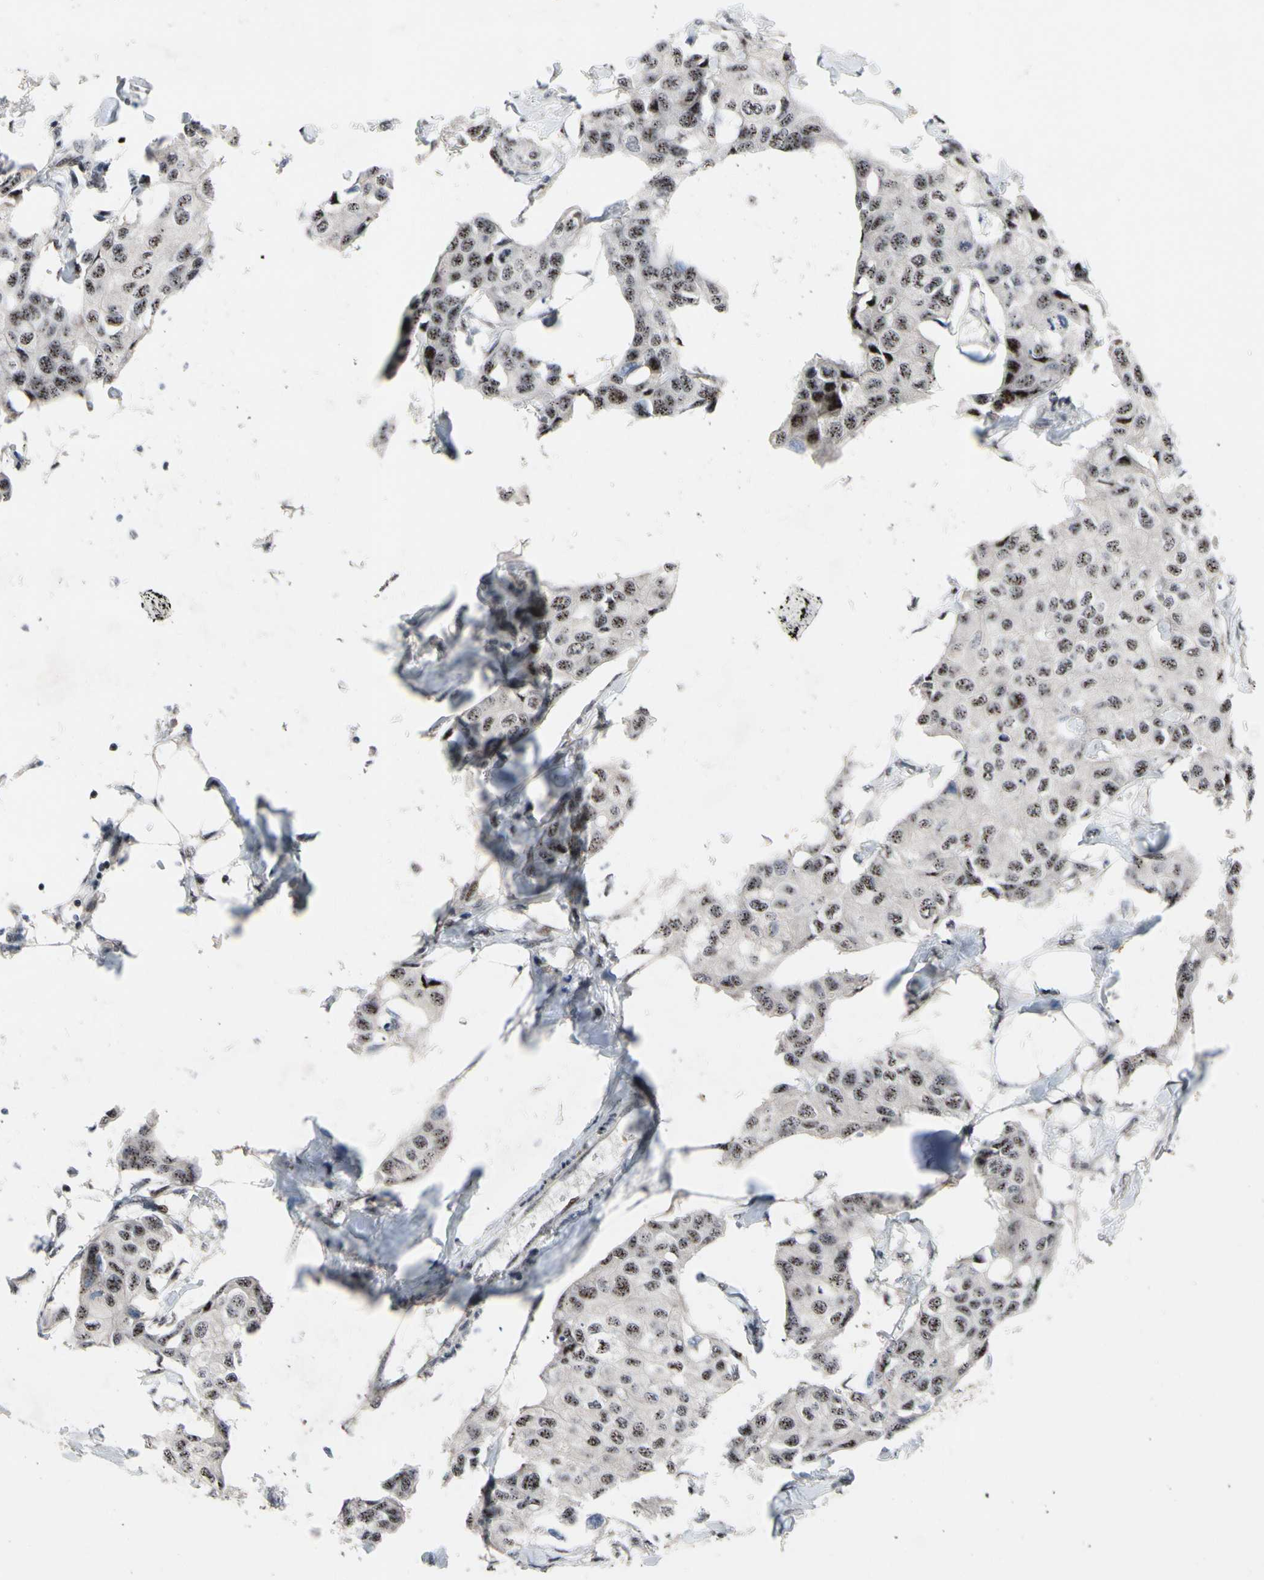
{"staining": {"intensity": "weak", "quantity": ">75%", "location": "nuclear"}, "tissue": "breast cancer", "cell_type": "Tumor cells", "image_type": "cancer", "snomed": [{"axis": "morphology", "description": "Duct carcinoma"}, {"axis": "topography", "description": "Breast"}], "caption": "Human breast cancer (infiltrating ductal carcinoma) stained for a protein (brown) demonstrates weak nuclear positive staining in about >75% of tumor cells.", "gene": "SOX7", "patient": {"sex": "female", "age": 80}}